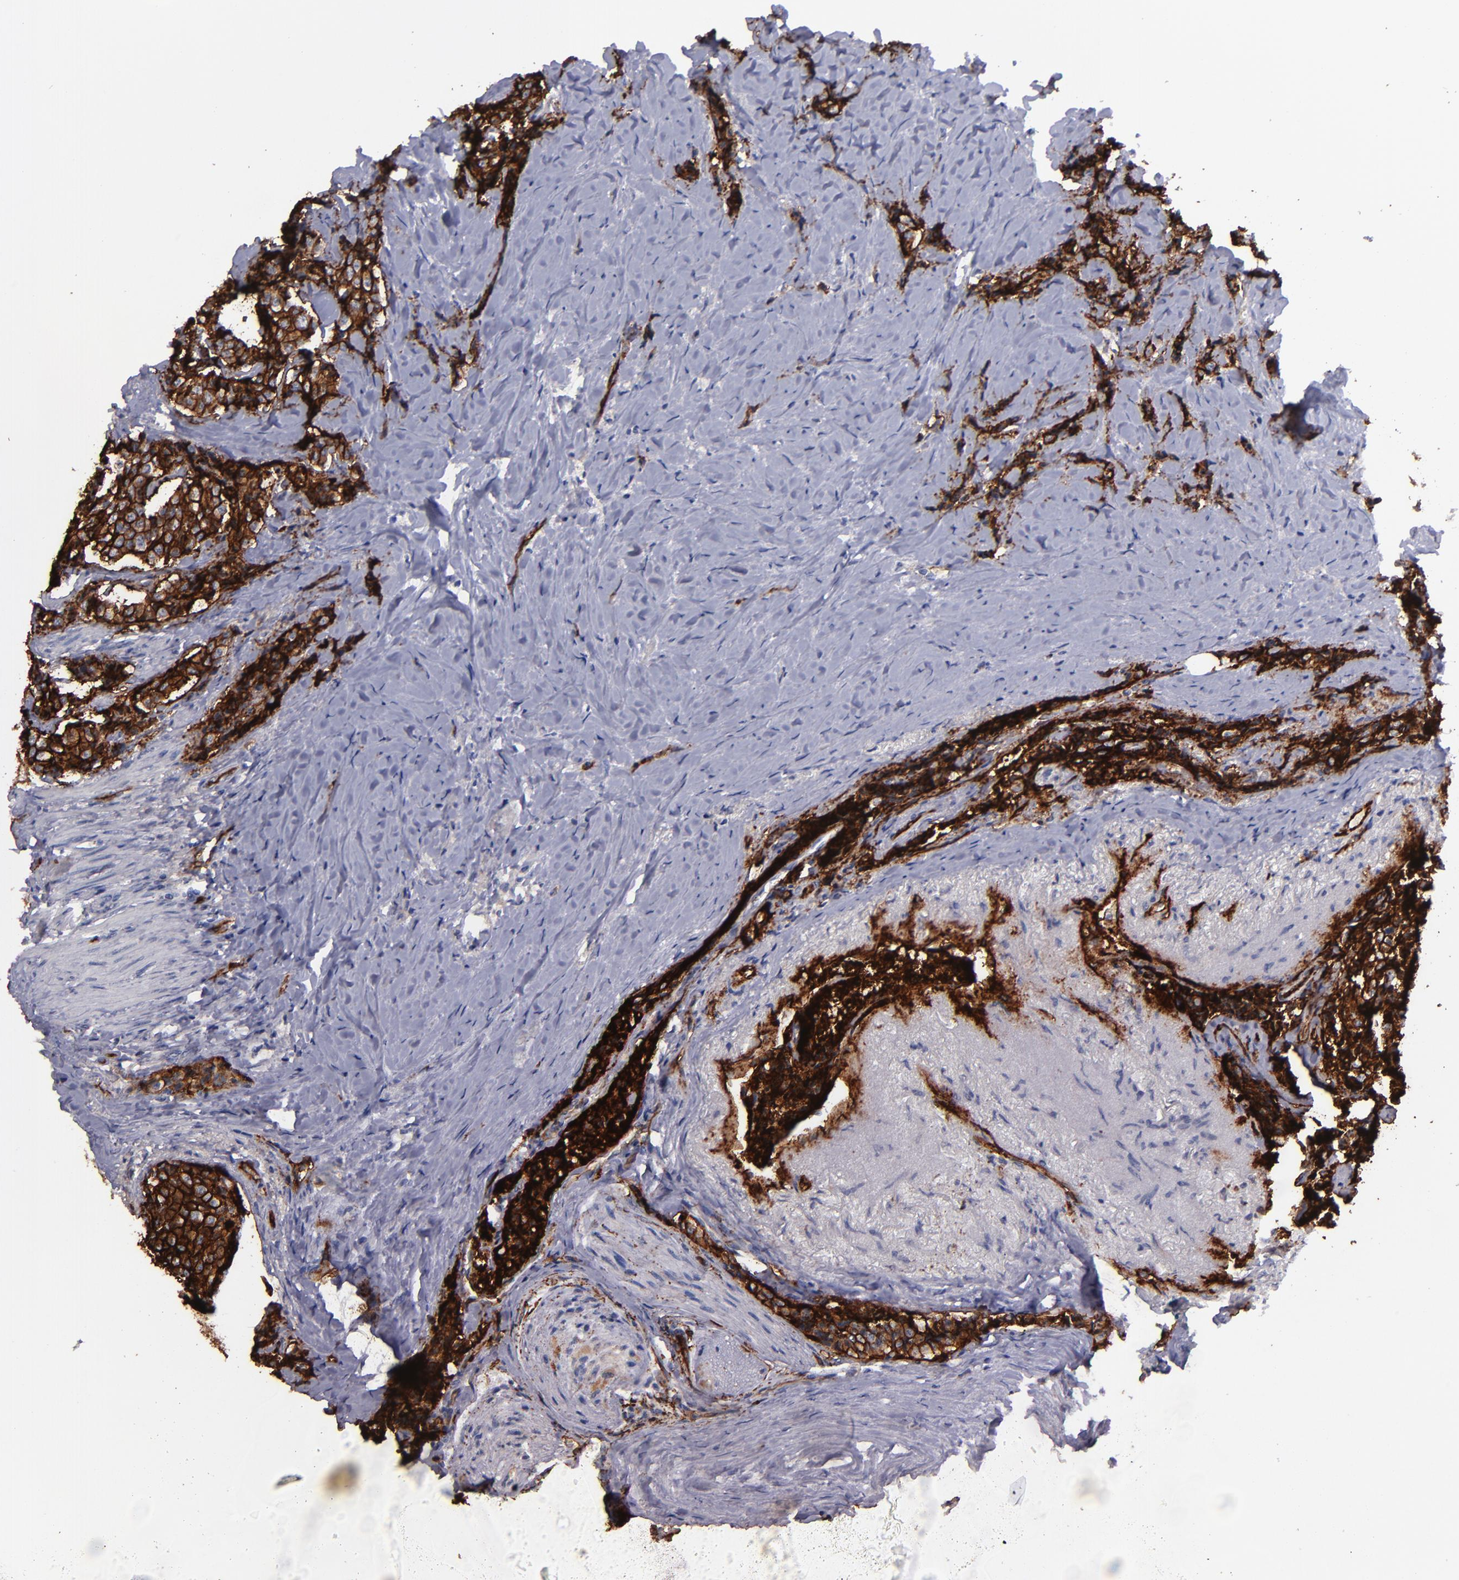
{"staining": {"intensity": "strong", "quantity": ">75%", "location": "cytoplasmic/membranous"}, "tissue": "carcinoid", "cell_type": "Tumor cells", "image_type": "cancer", "snomed": [{"axis": "morphology", "description": "Carcinoid, malignant, NOS"}, {"axis": "topography", "description": "Colon"}], "caption": "Protein expression by immunohistochemistry exhibits strong cytoplasmic/membranous expression in about >75% of tumor cells in carcinoid.", "gene": "CLDN5", "patient": {"sex": "female", "age": 61}}